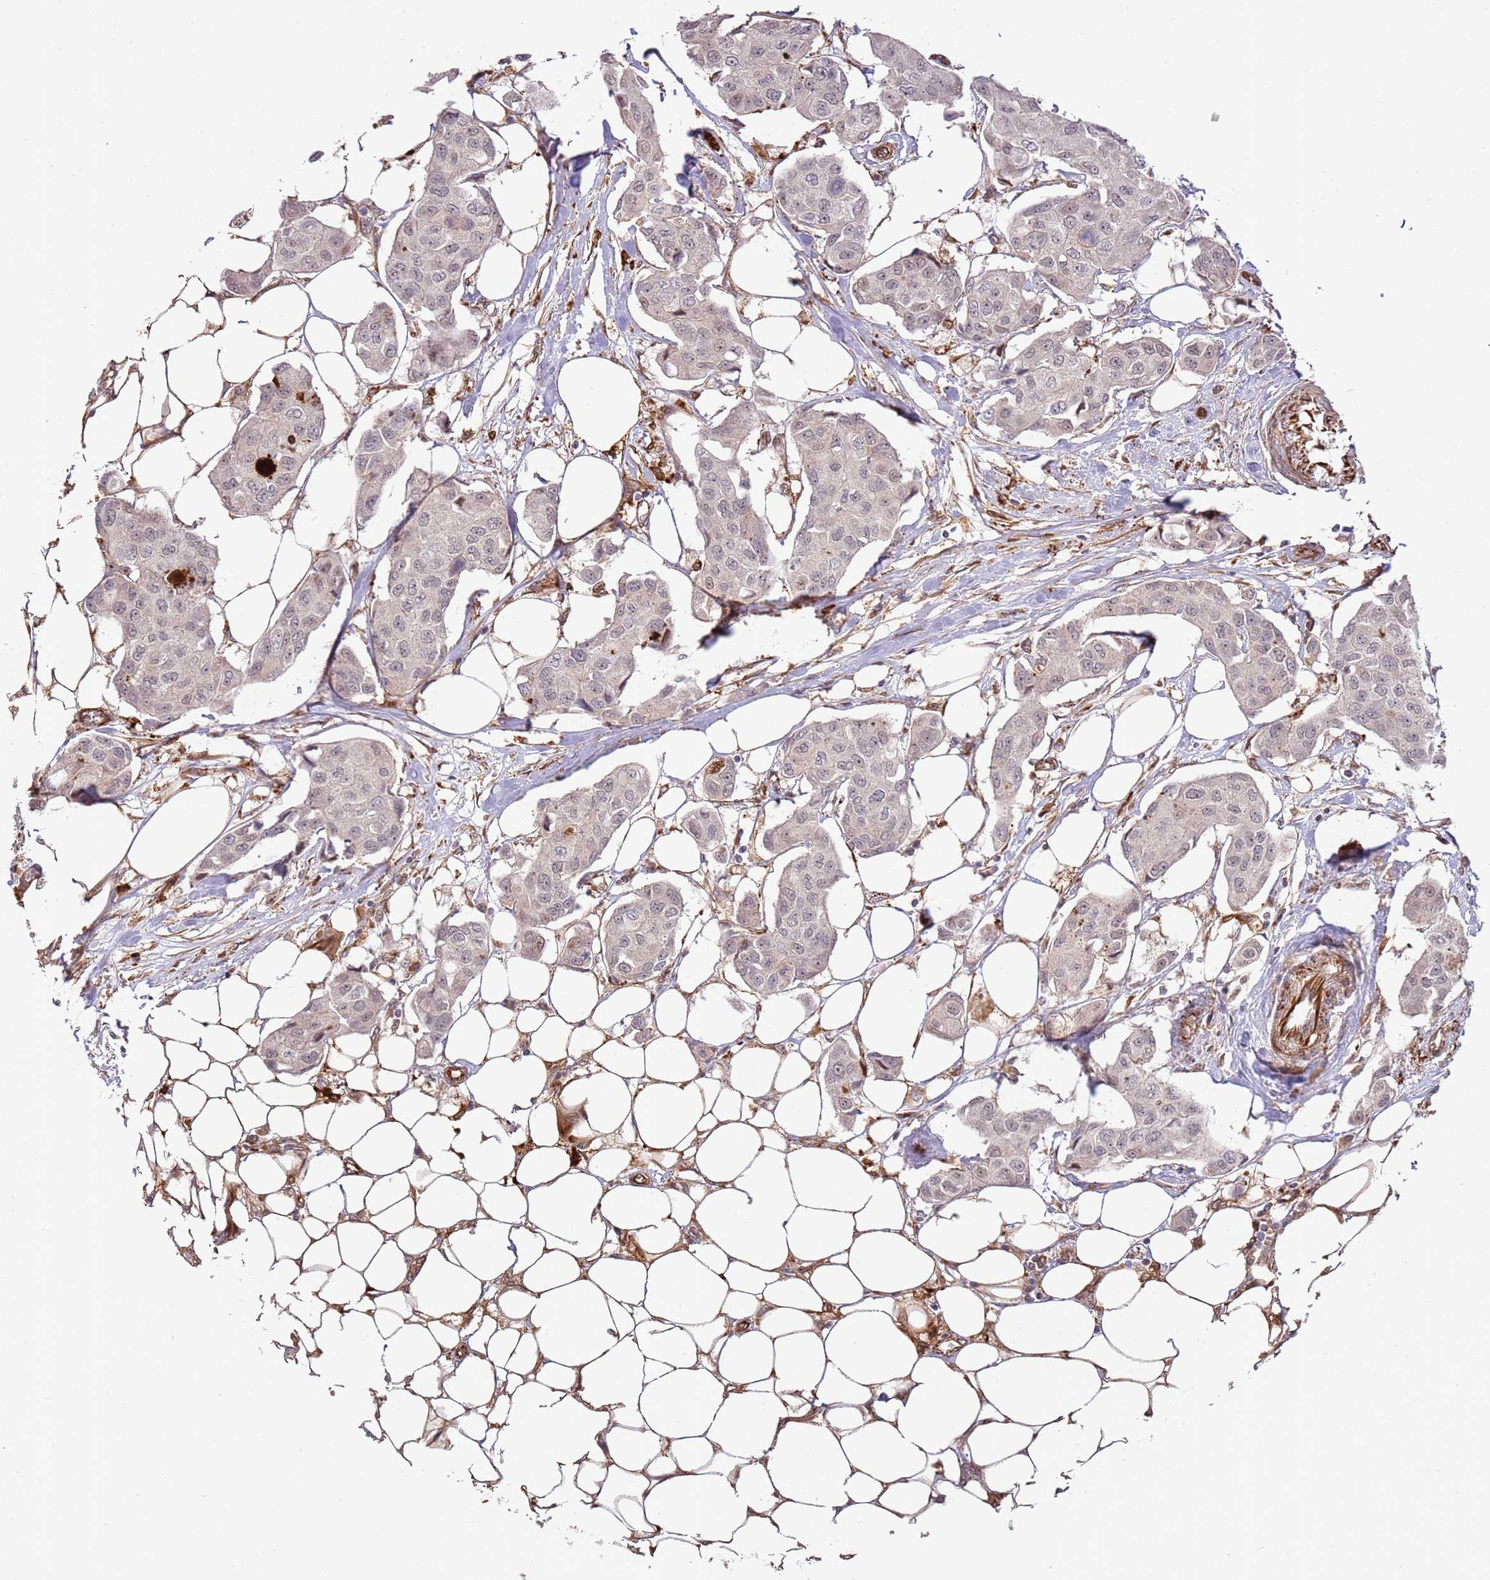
{"staining": {"intensity": "negative", "quantity": "none", "location": "none"}, "tissue": "breast cancer", "cell_type": "Tumor cells", "image_type": "cancer", "snomed": [{"axis": "morphology", "description": "Duct carcinoma"}, {"axis": "topography", "description": "Breast"}, {"axis": "topography", "description": "Lymph node"}], "caption": "DAB (3,3'-diaminobenzidine) immunohistochemical staining of human breast infiltrating ductal carcinoma shows no significant positivity in tumor cells.", "gene": "NEK3", "patient": {"sex": "female", "age": 80}}